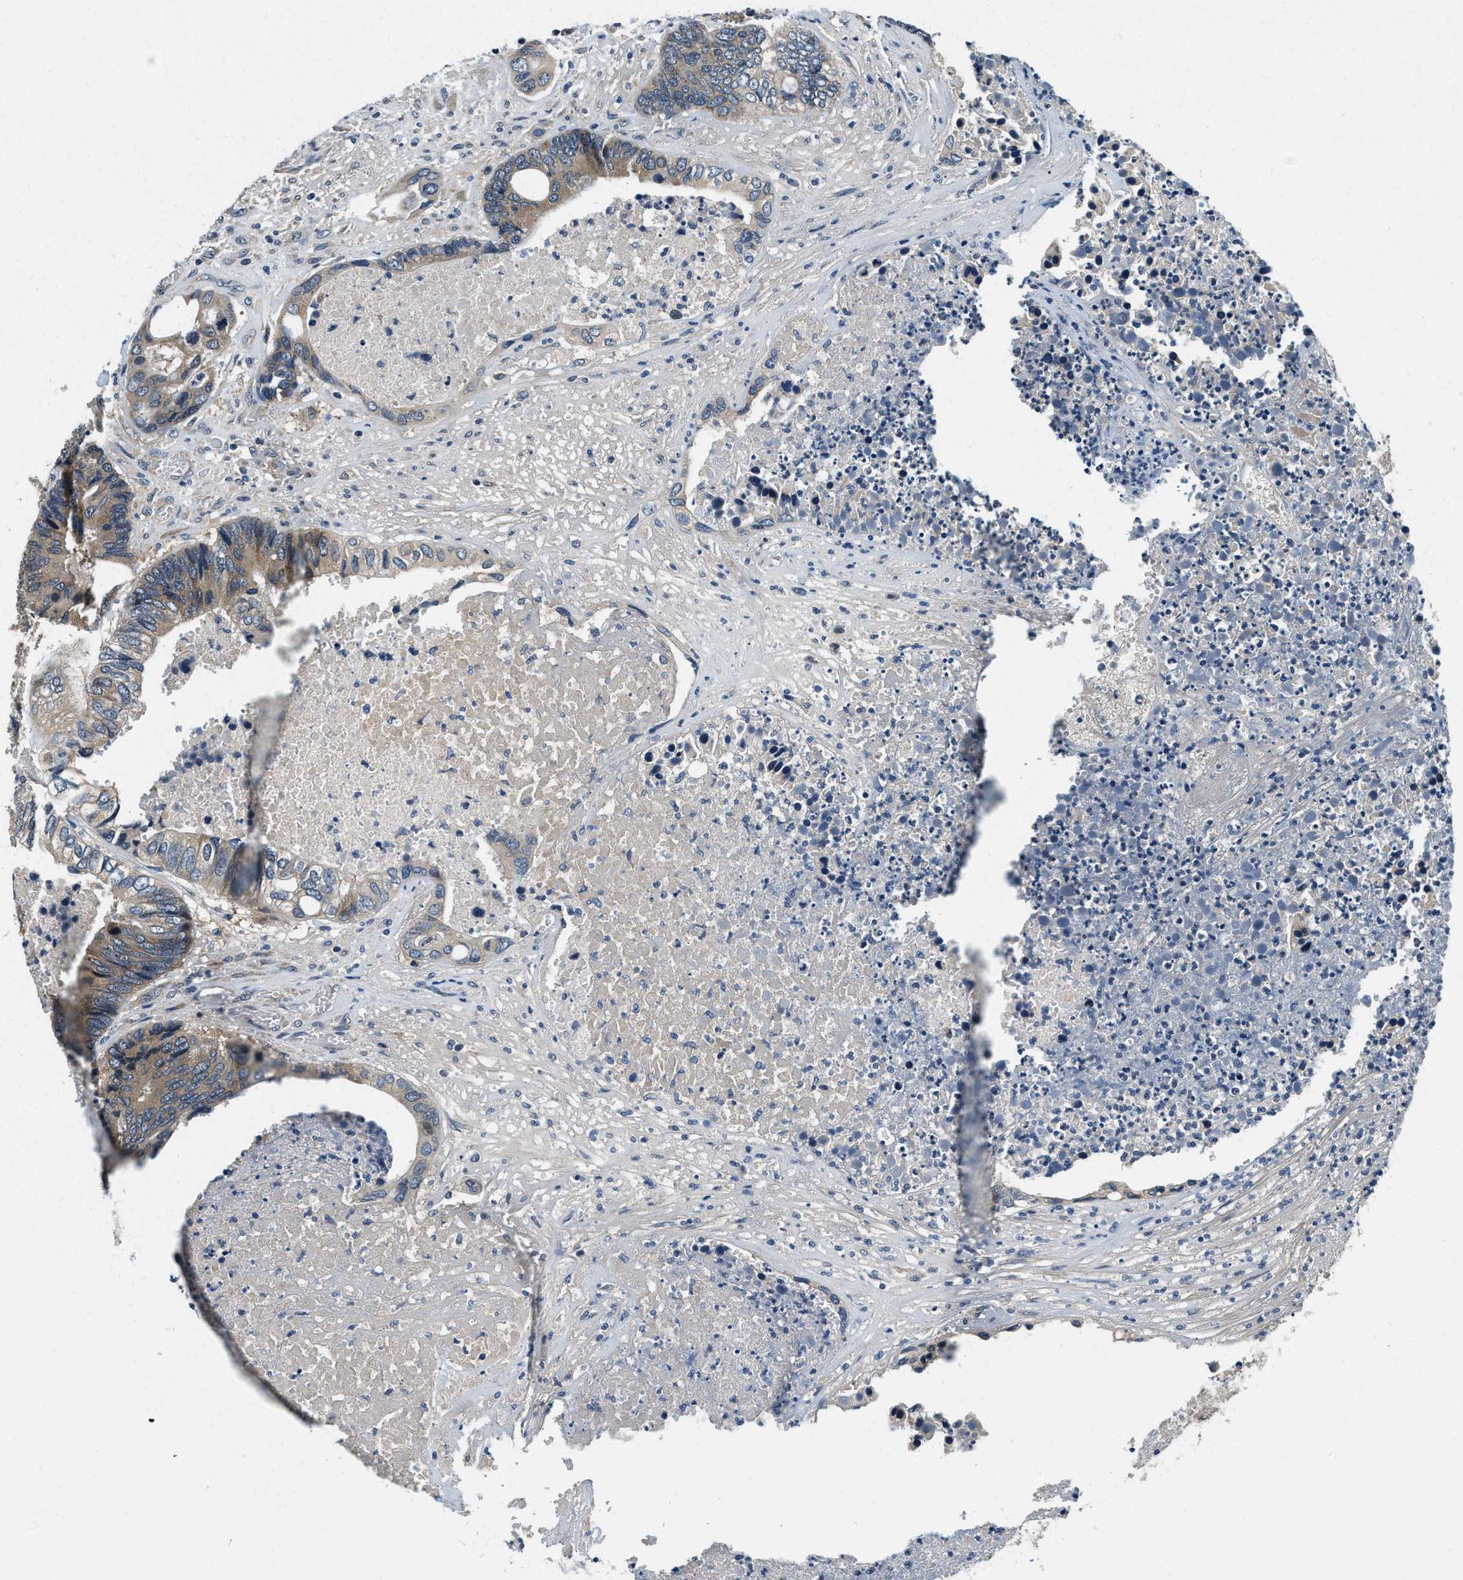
{"staining": {"intensity": "weak", "quantity": ">75%", "location": "cytoplasmic/membranous"}, "tissue": "colorectal cancer", "cell_type": "Tumor cells", "image_type": "cancer", "snomed": [{"axis": "morphology", "description": "Adenocarcinoma, NOS"}, {"axis": "topography", "description": "Rectum"}], "caption": "Colorectal adenocarcinoma was stained to show a protein in brown. There is low levels of weak cytoplasmic/membranous expression in approximately >75% of tumor cells.", "gene": "YAE1", "patient": {"sex": "male", "age": 55}}